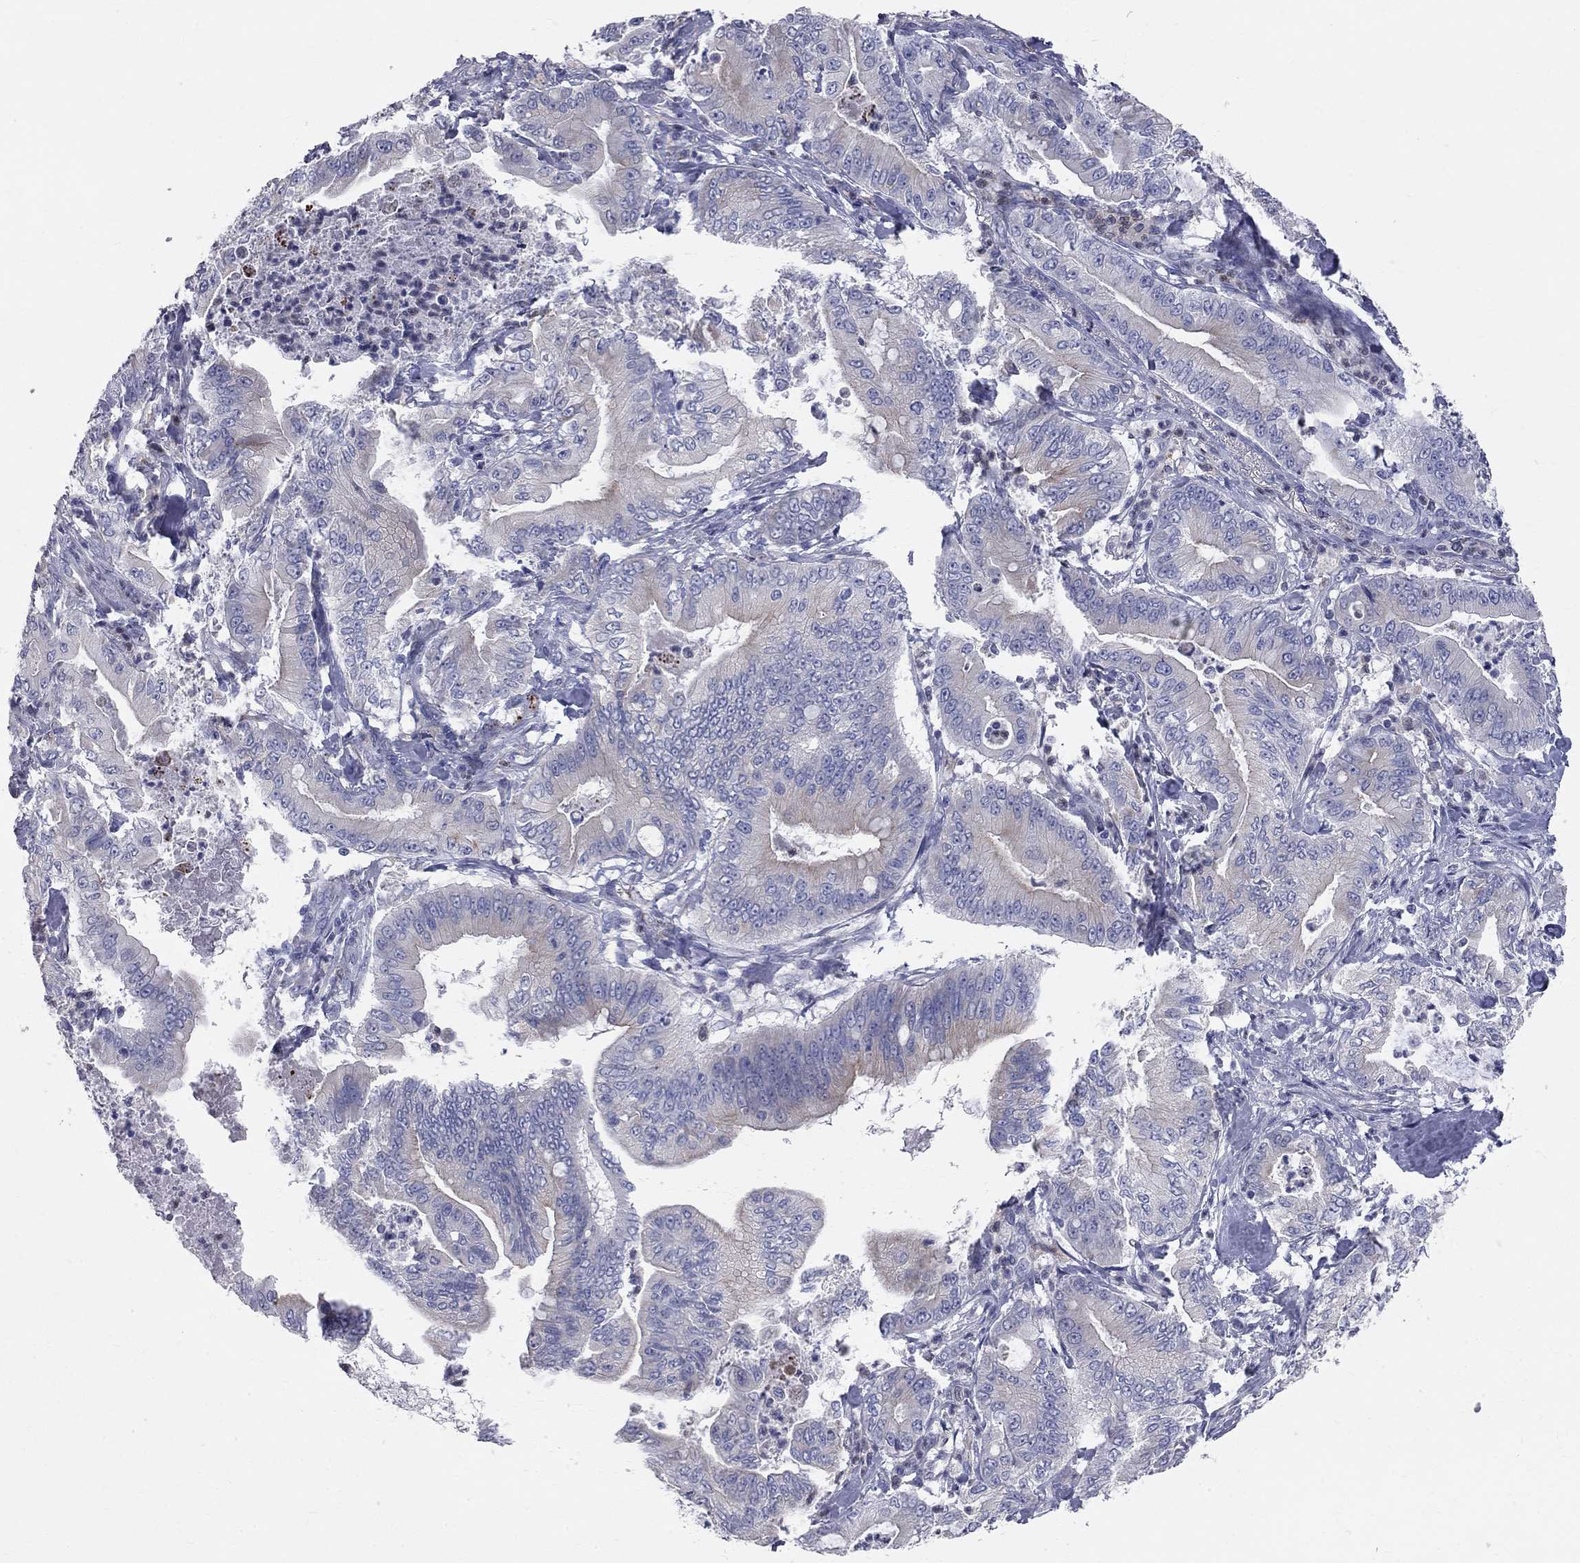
{"staining": {"intensity": "weak", "quantity": "<25%", "location": "cytoplasmic/membranous"}, "tissue": "pancreatic cancer", "cell_type": "Tumor cells", "image_type": "cancer", "snomed": [{"axis": "morphology", "description": "Adenocarcinoma, NOS"}, {"axis": "topography", "description": "Pancreas"}], "caption": "Tumor cells show no significant expression in pancreatic adenocarcinoma.", "gene": "ACSL1", "patient": {"sex": "male", "age": 71}}